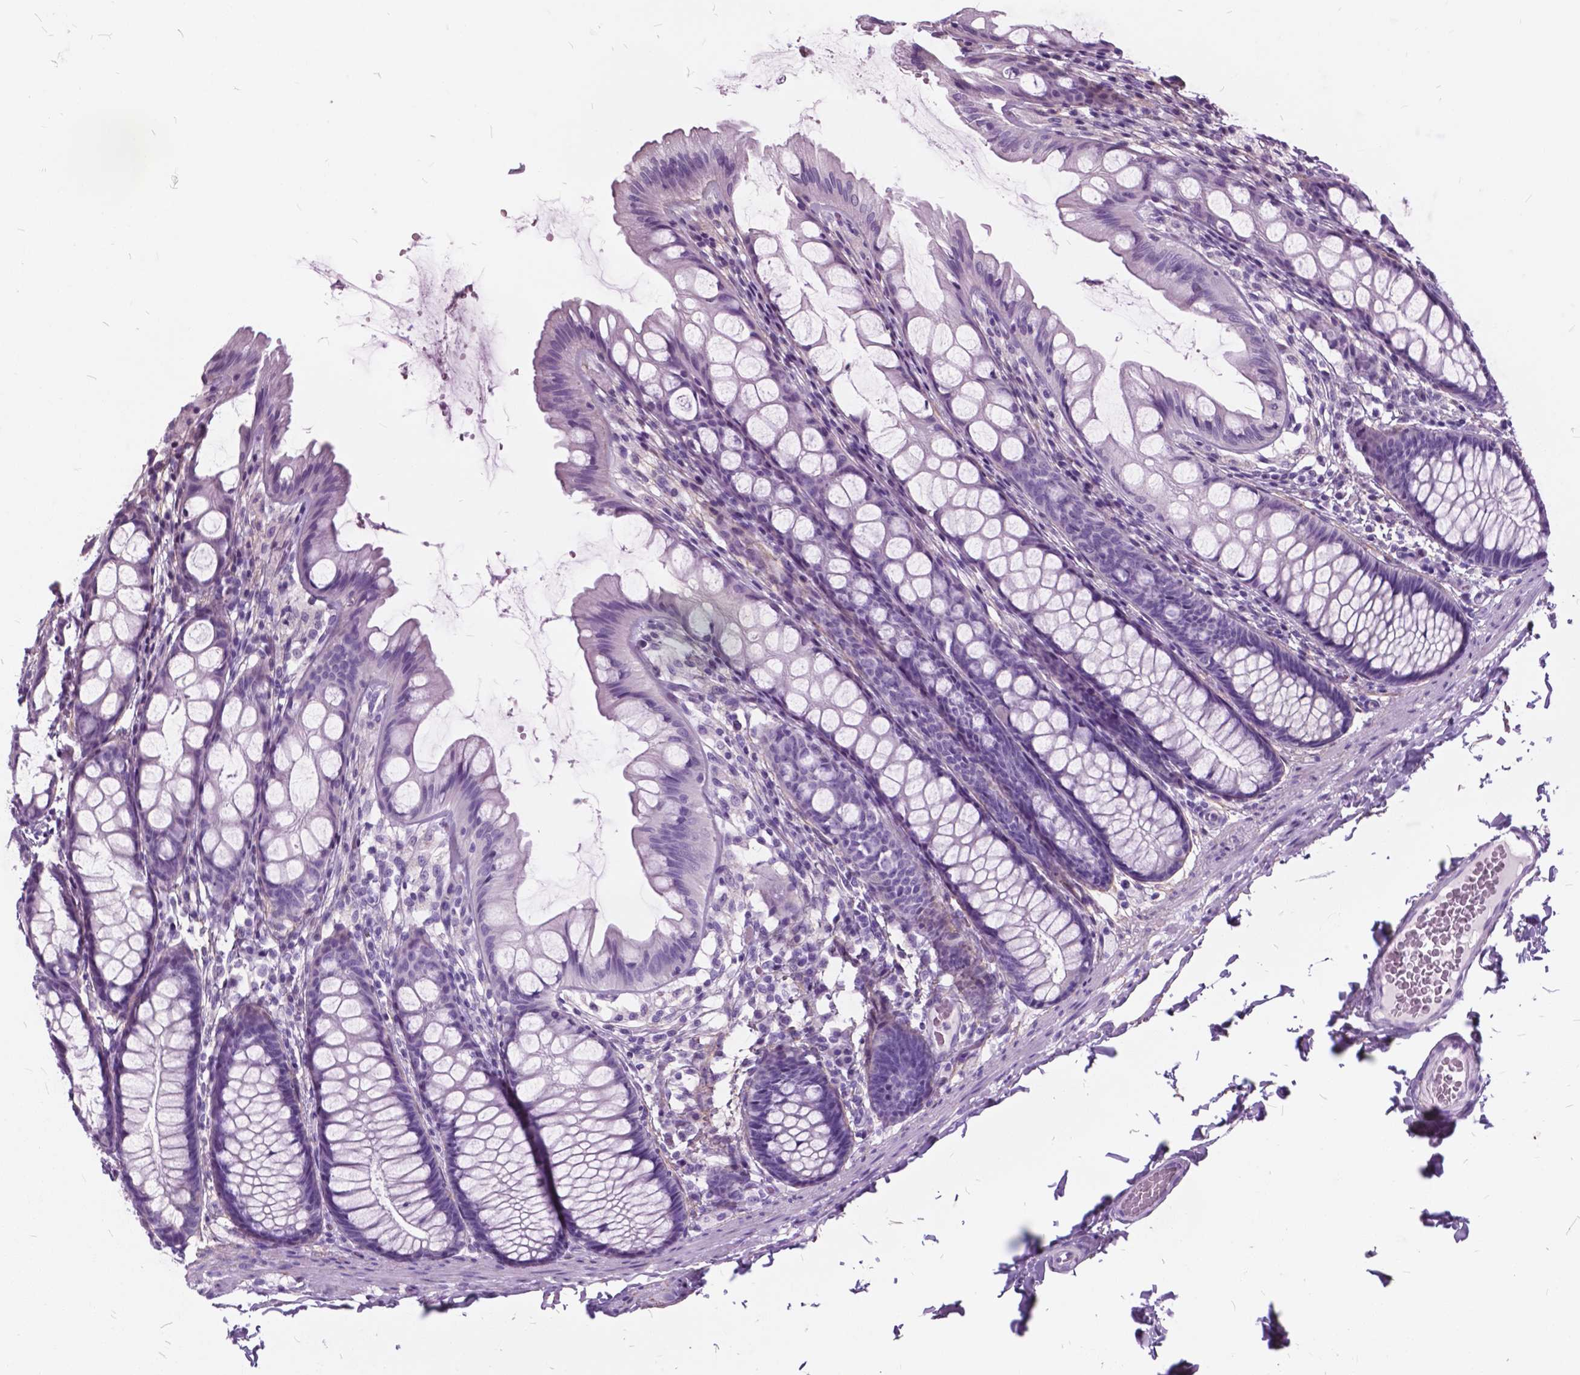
{"staining": {"intensity": "negative", "quantity": "none", "location": "none"}, "tissue": "colon", "cell_type": "Endothelial cells", "image_type": "normal", "snomed": [{"axis": "morphology", "description": "Normal tissue, NOS"}, {"axis": "topography", "description": "Colon"}], "caption": "IHC micrograph of normal human colon stained for a protein (brown), which exhibits no expression in endothelial cells.", "gene": "GDF9", "patient": {"sex": "male", "age": 47}}